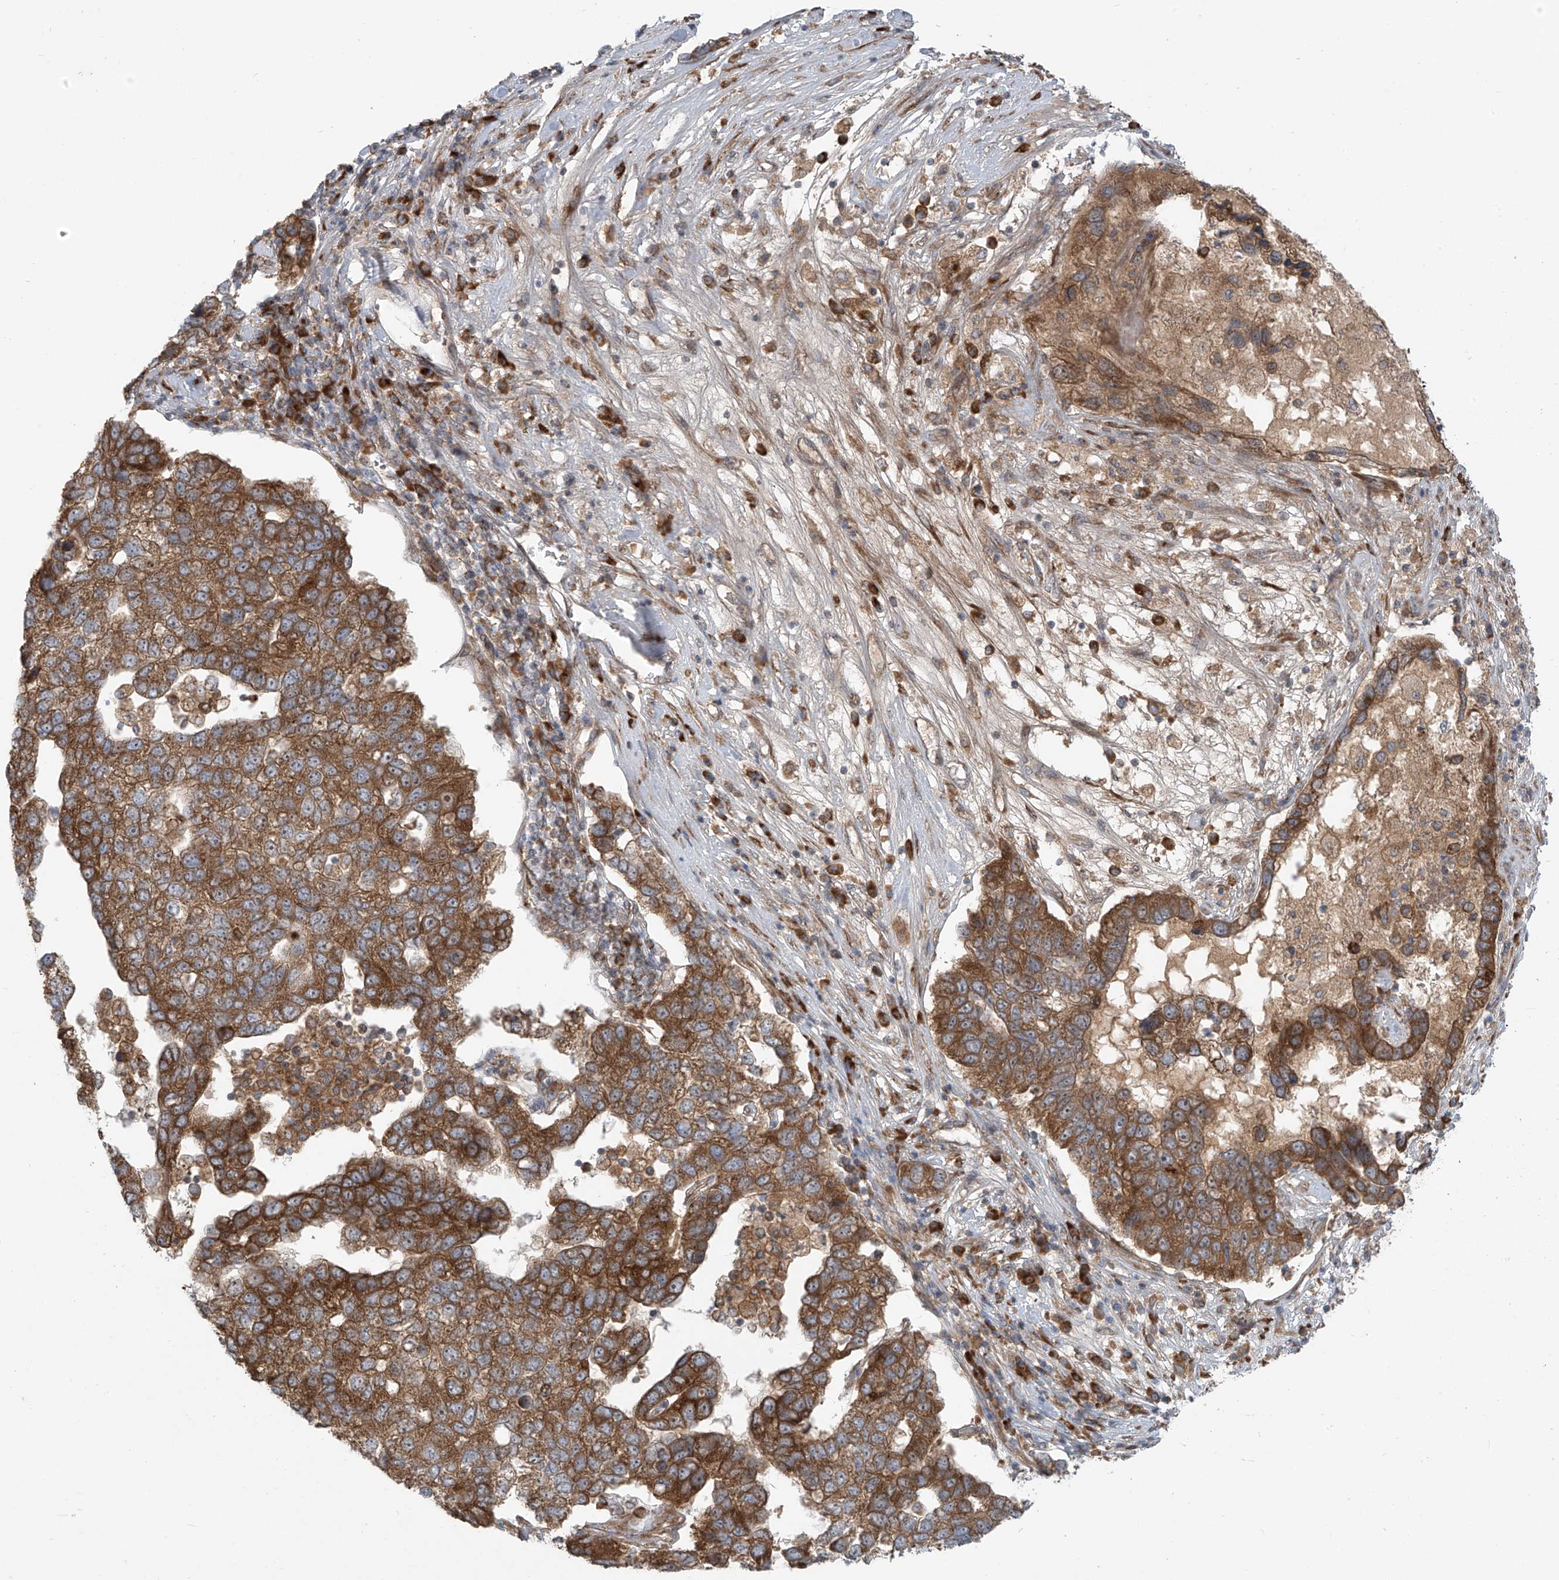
{"staining": {"intensity": "strong", "quantity": ">75%", "location": "cytoplasmic/membranous"}, "tissue": "pancreatic cancer", "cell_type": "Tumor cells", "image_type": "cancer", "snomed": [{"axis": "morphology", "description": "Adenocarcinoma, NOS"}, {"axis": "topography", "description": "Pancreas"}], "caption": "Immunohistochemistry (IHC) image of pancreatic cancer (adenocarcinoma) stained for a protein (brown), which exhibits high levels of strong cytoplasmic/membranous staining in approximately >75% of tumor cells.", "gene": "KATNIP", "patient": {"sex": "female", "age": 61}}